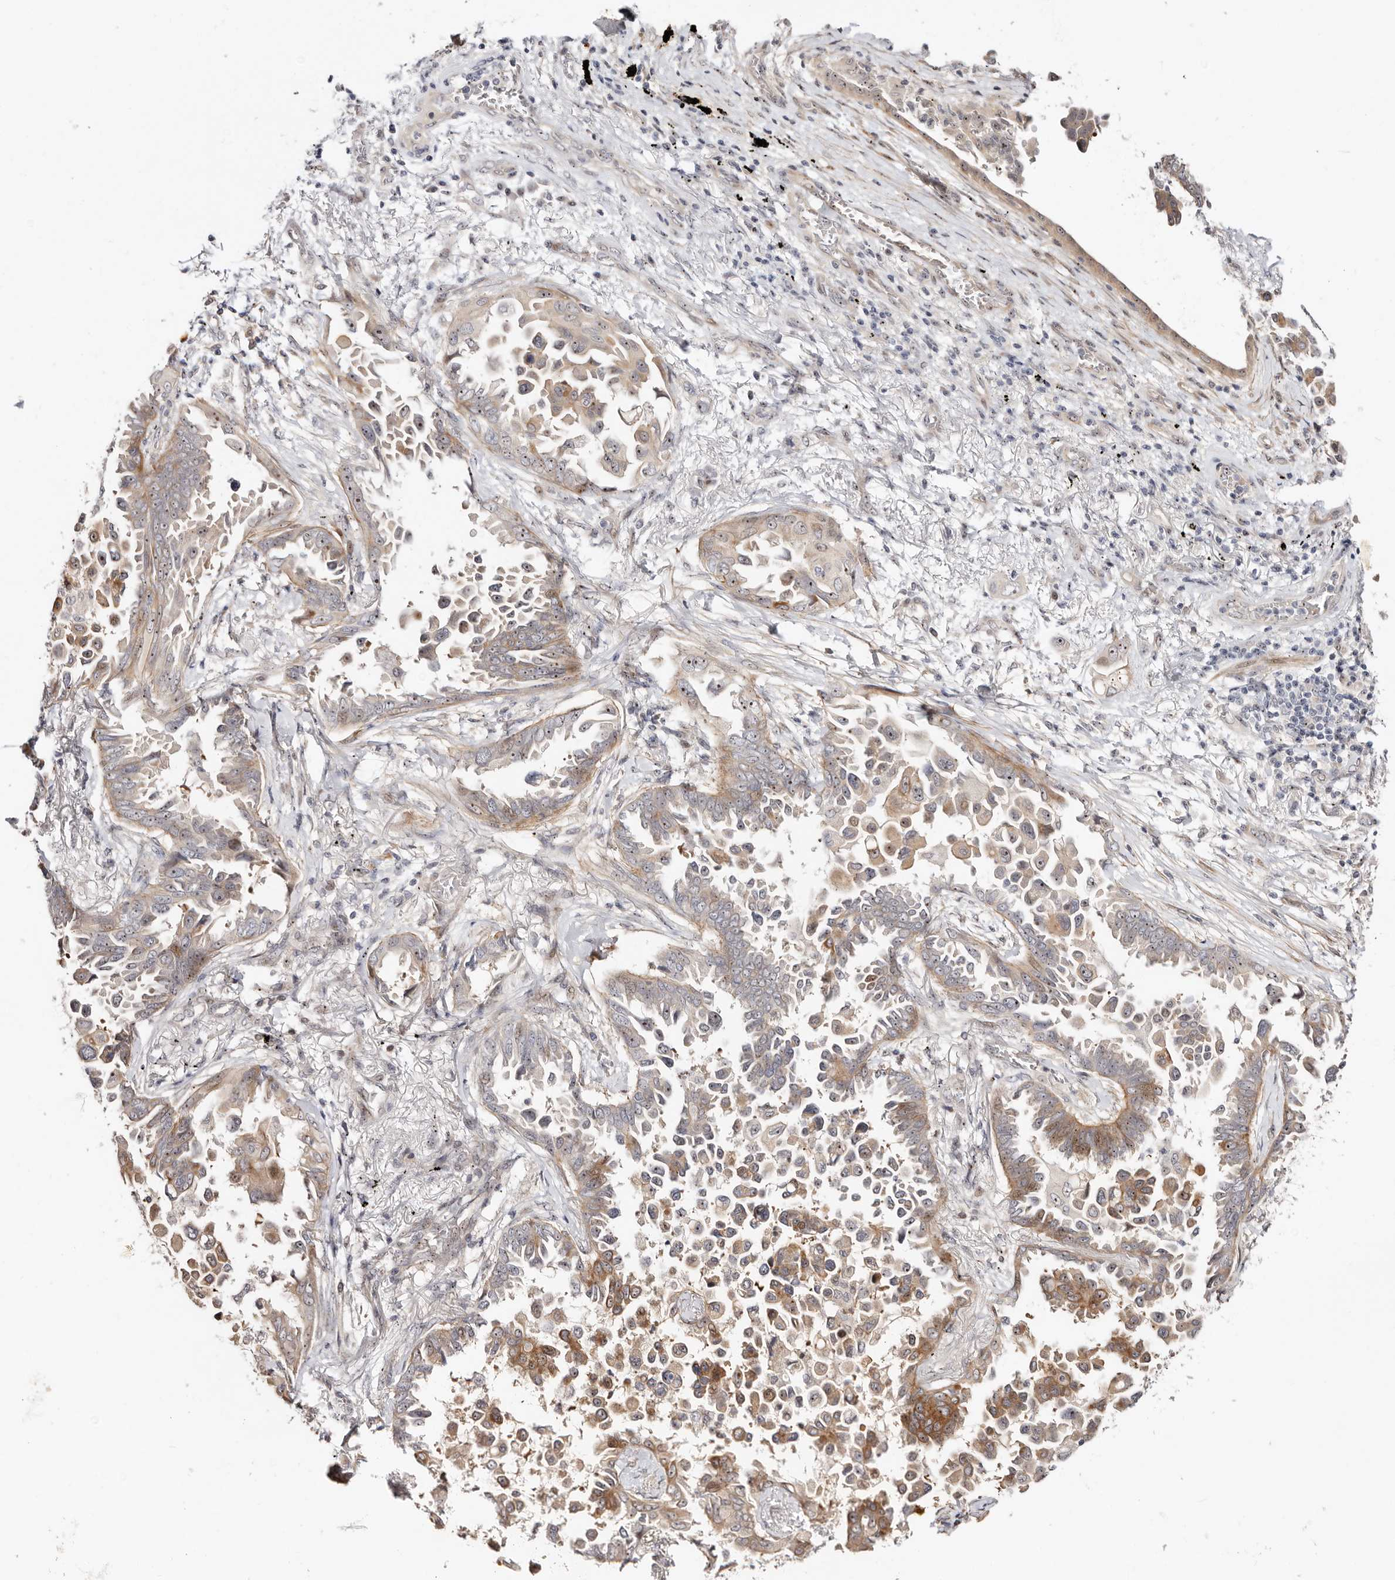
{"staining": {"intensity": "moderate", "quantity": ">75%", "location": "cytoplasmic/membranous,nuclear"}, "tissue": "lung cancer", "cell_type": "Tumor cells", "image_type": "cancer", "snomed": [{"axis": "morphology", "description": "Adenocarcinoma, NOS"}, {"axis": "topography", "description": "Lung"}], "caption": "A brown stain highlights moderate cytoplasmic/membranous and nuclear expression of a protein in lung cancer tumor cells.", "gene": "ODF2L", "patient": {"sex": "female", "age": 67}}